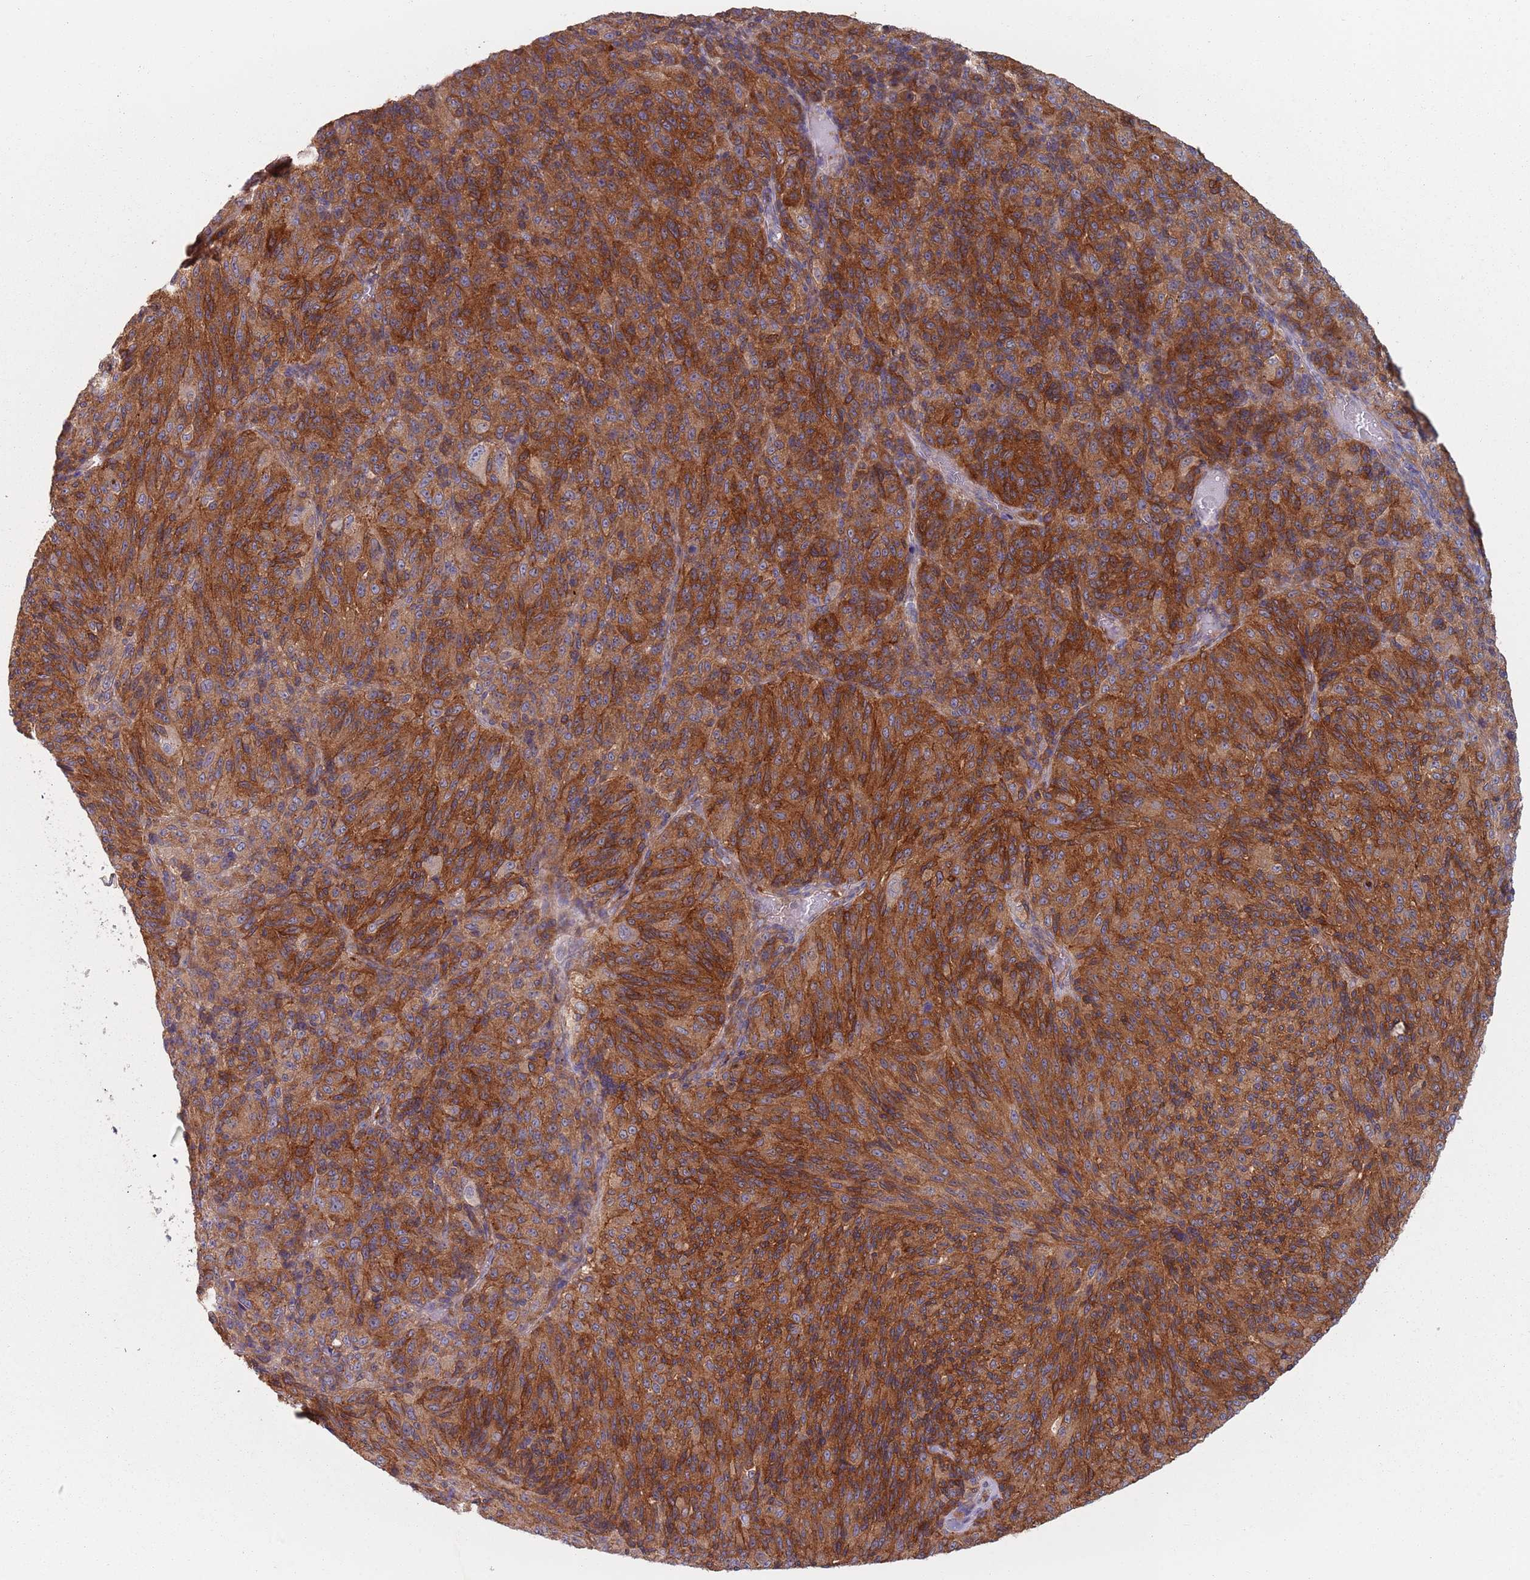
{"staining": {"intensity": "strong", "quantity": ">75%", "location": "cytoplasmic/membranous"}, "tissue": "melanoma", "cell_type": "Tumor cells", "image_type": "cancer", "snomed": [{"axis": "morphology", "description": "Malignant melanoma, Metastatic site"}, {"axis": "topography", "description": "Brain"}], "caption": "Immunohistochemistry (IHC) staining of melanoma, which exhibits high levels of strong cytoplasmic/membranous positivity in approximately >75% of tumor cells indicating strong cytoplasmic/membranous protein staining. The staining was performed using DAB (brown) for protein detection and nuclei were counterstained in hematoxylin (blue).", "gene": "APPL2", "patient": {"sex": "female", "age": 56}}